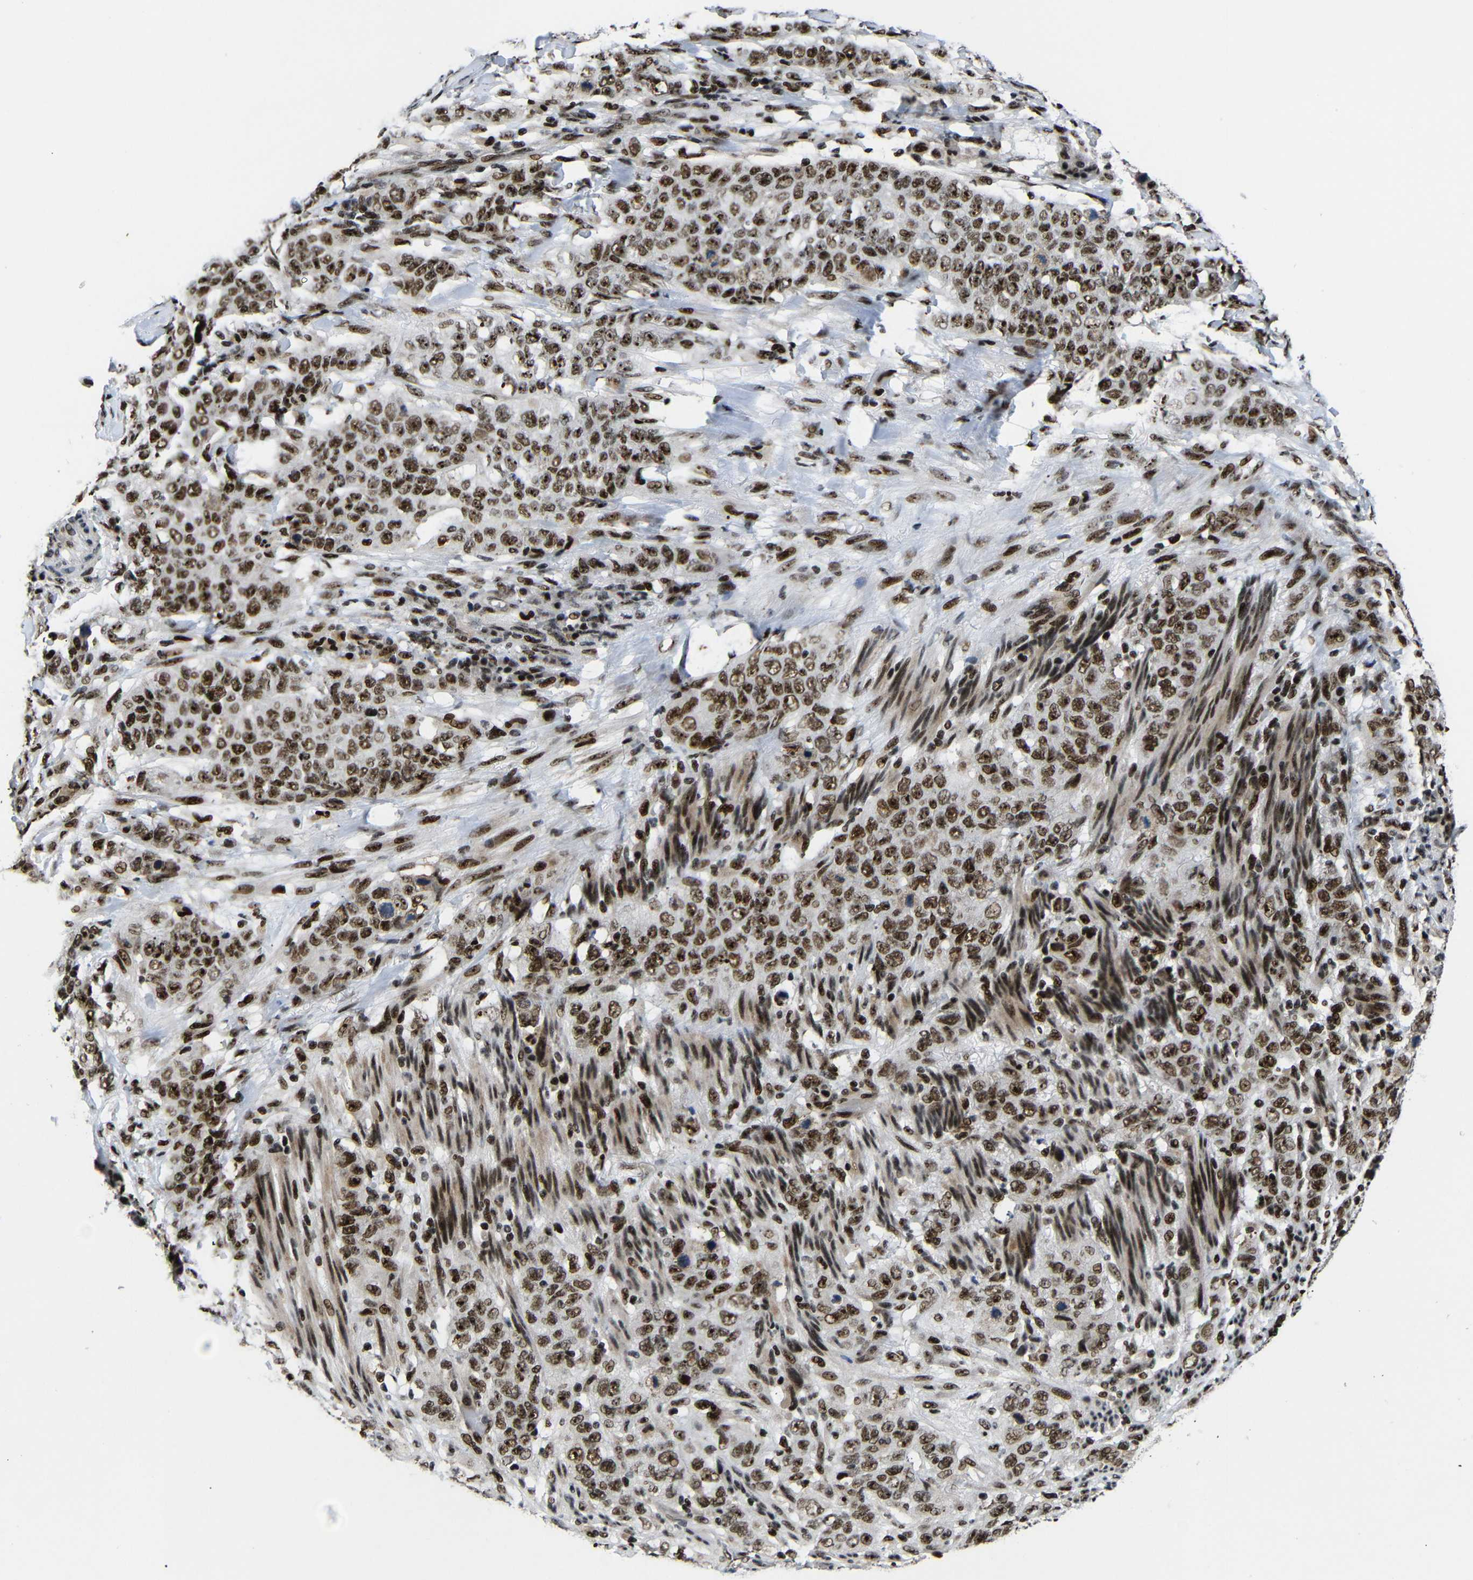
{"staining": {"intensity": "strong", "quantity": ">75%", "location": "nuclear"}, "tissue": "stomach cancer", "cell_type": "Tumor cells", "image_type": "cancer", "snomed": [{"axis": "morphology", "description": "Adenocarcinoma, NOS"}, {"axis": "topography", "description": "Stomach"}], "caption": "The immunohistochemical stain shows strong nuclear expression in tumor cells of stomach cancer (adenocarcinoma) tissue. The staining was performed using DAB to visualize the protein expression in brown, while the nuclei were stained in blue with hematoxylin (Magnification: 20x).", "gene": "SETDB2", "patient": {"sex": "male", "age": 48}}